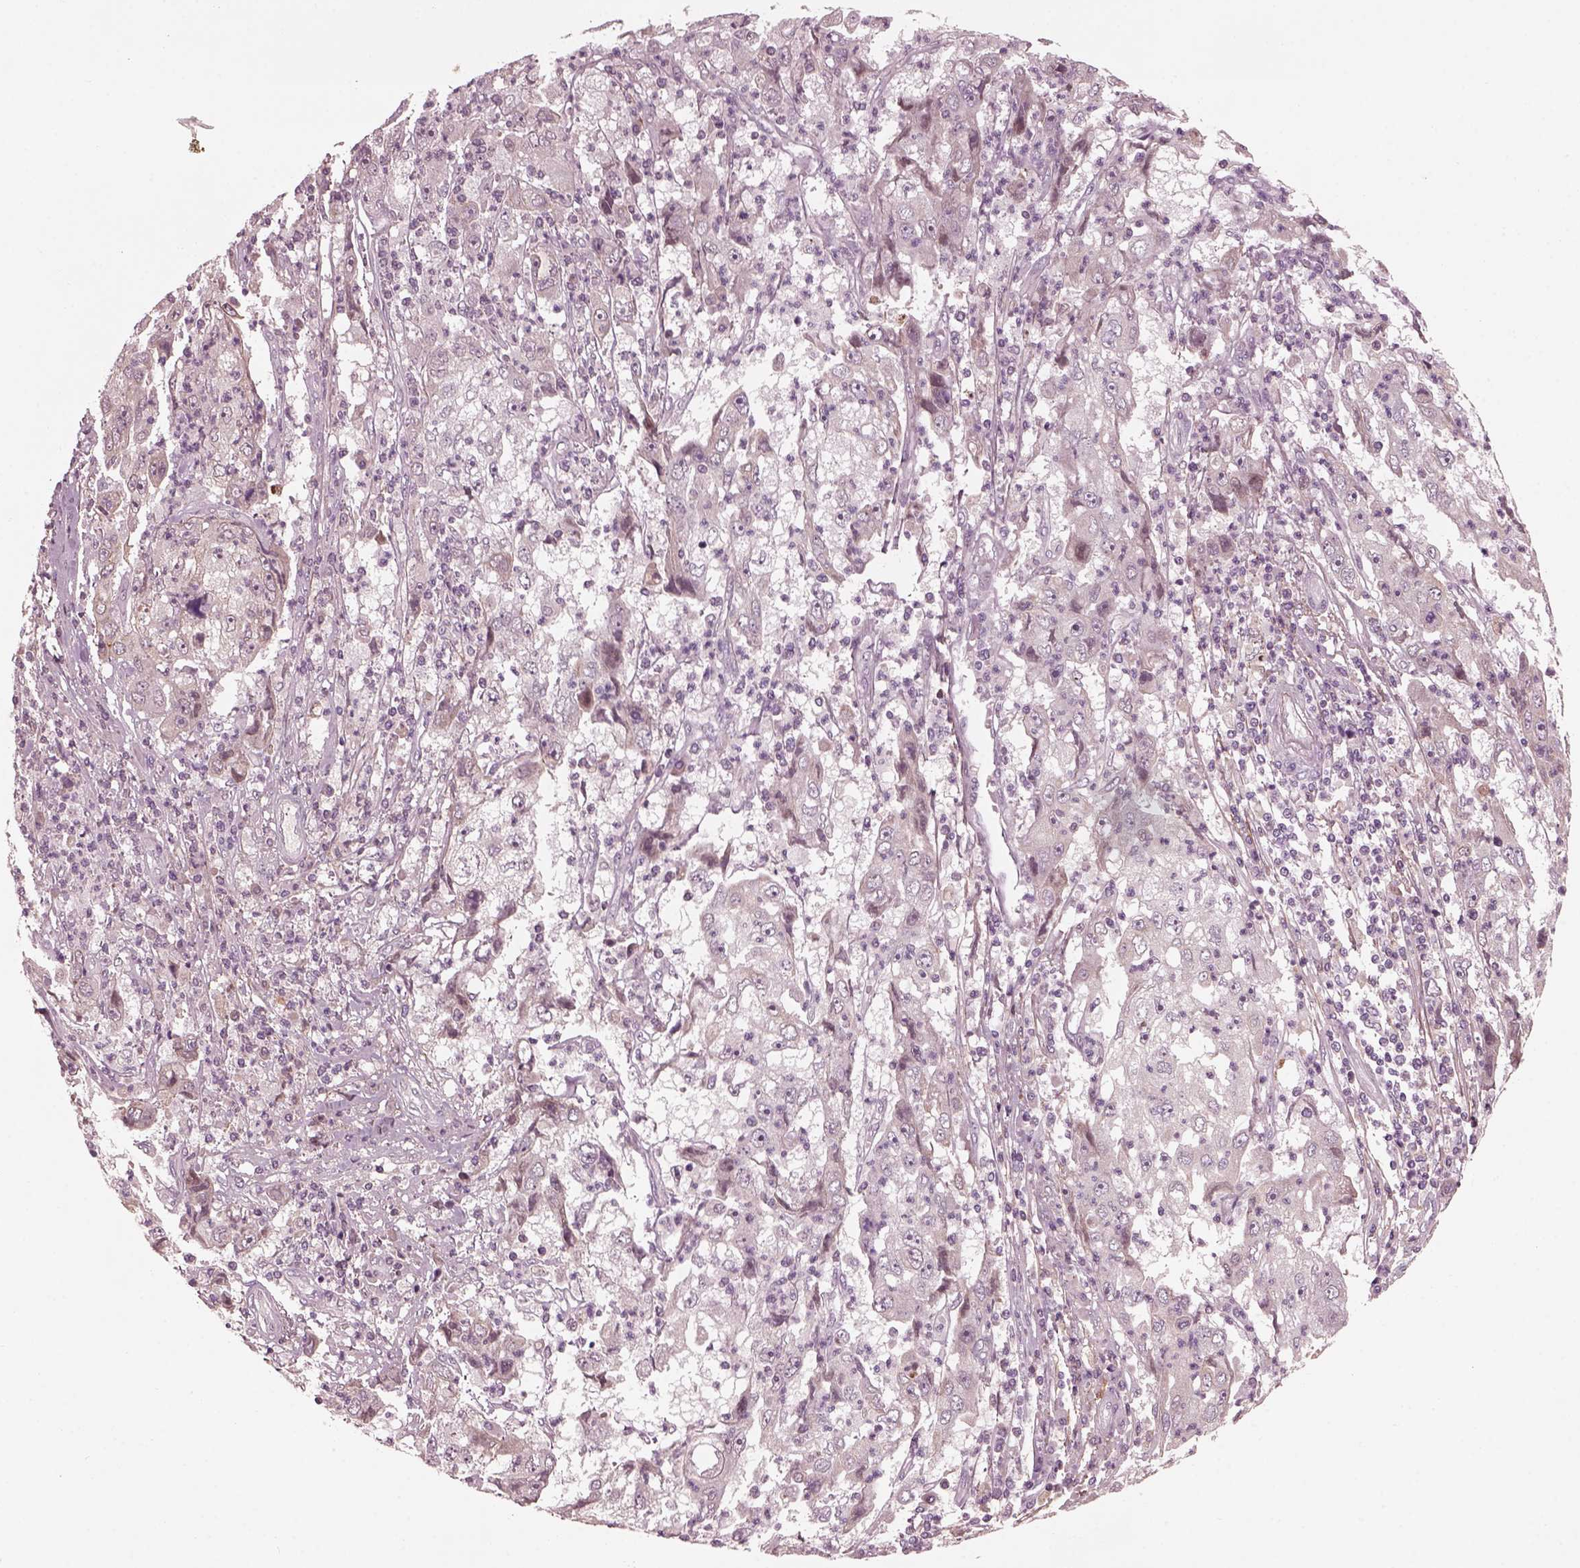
{"staining": {"intensity": "negative", "quantity": "none", "location": "none"}, "tissue": "cervical cancer", "cell_type": "Tumor cells", "image_type": "cancer", "snomed": [{"axis": "morphology", "description": "Squamous cell carcinoma, NOS"}, {"axis": "topography", "description": "Cervix"}], "caption": "There is no significant expression in tumor cells of cervical cancer (squamous cell carcinoma).", "gene": "EFEMP1", "patient": {"sex": "female", "age": 36}}